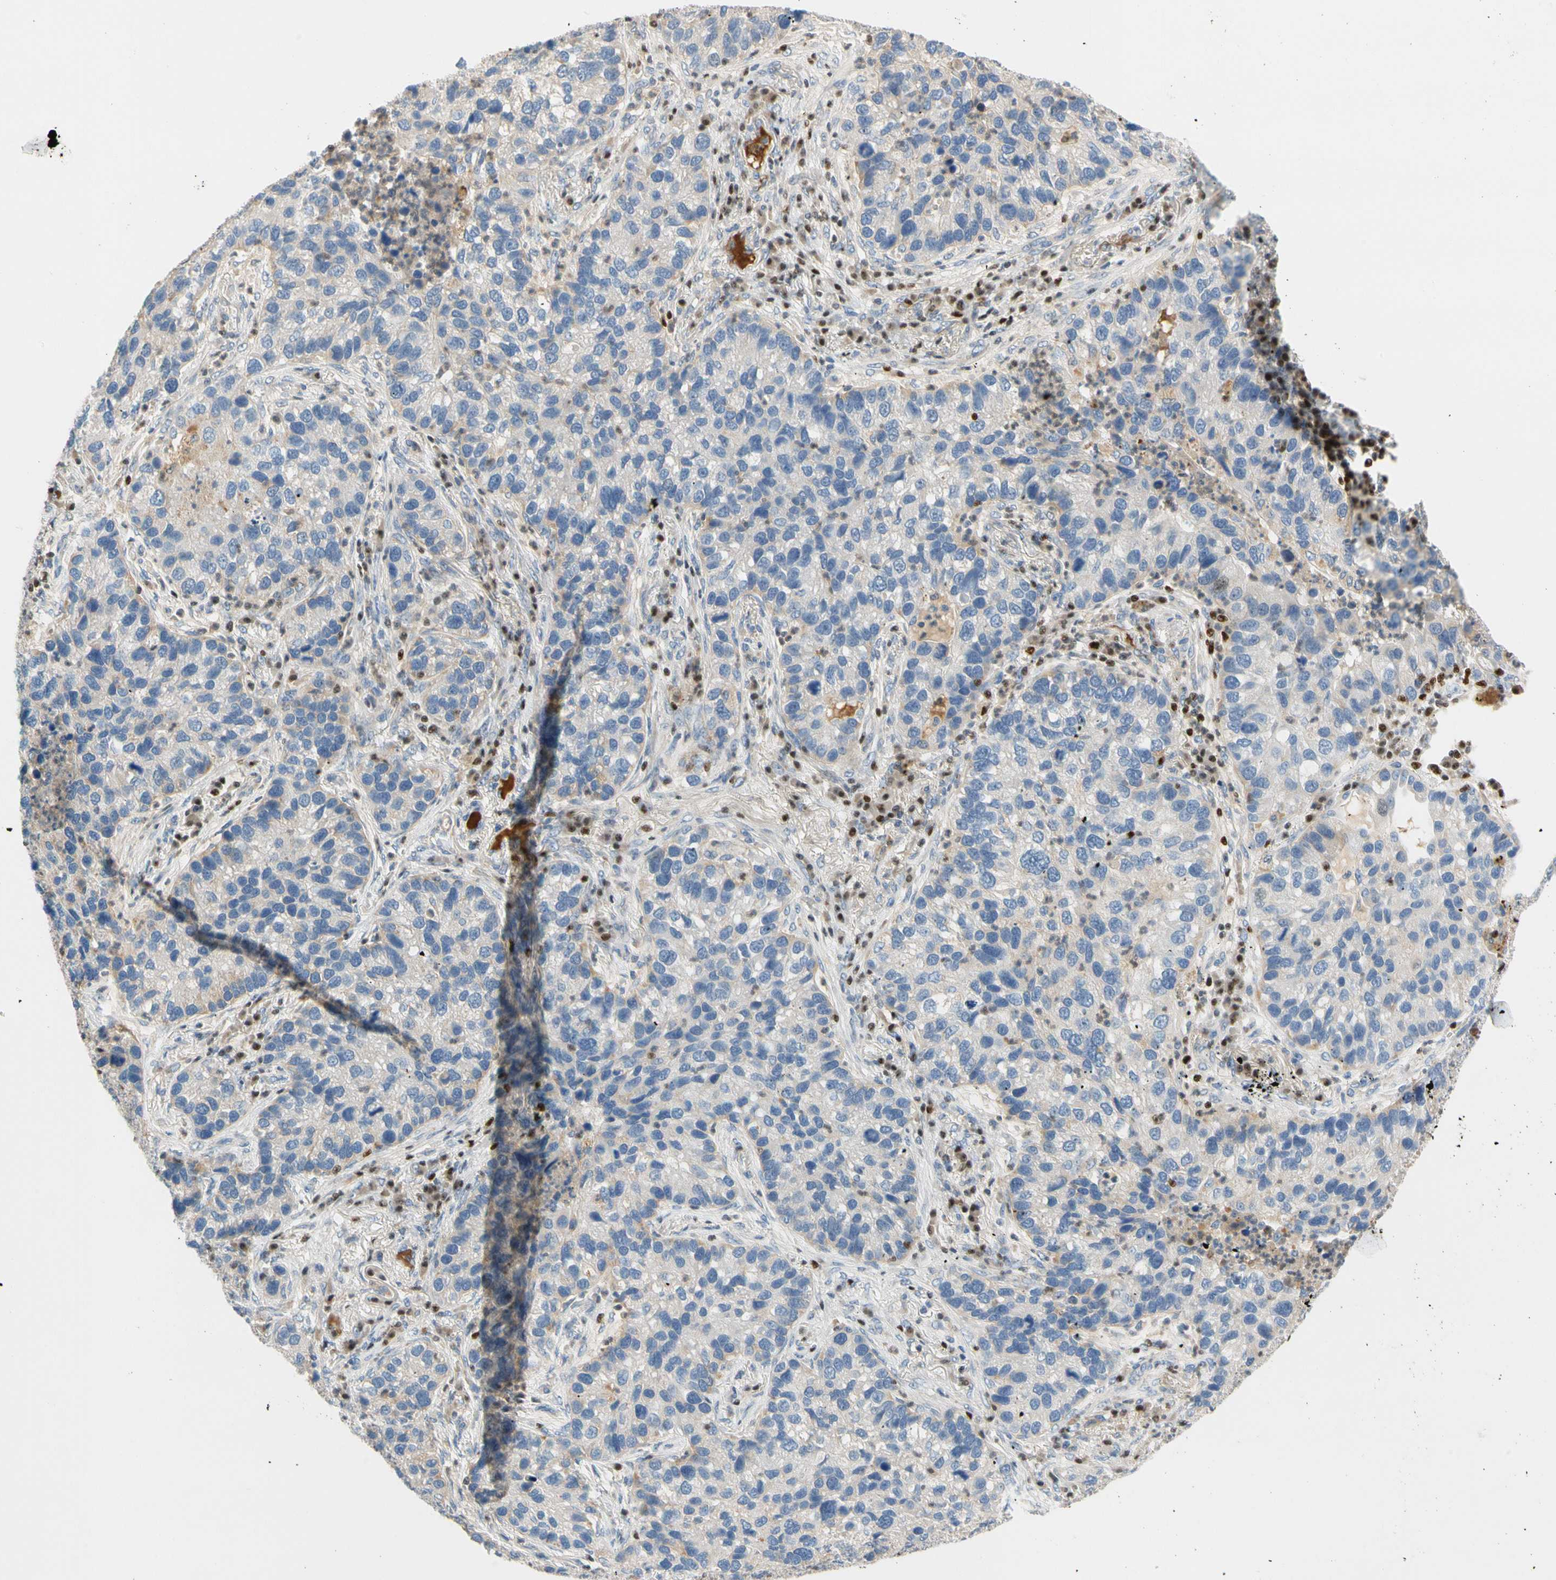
{"staining": {"intensity": "weak", "quantity": "<25%", "location": "cytoplasmic/membranous"}, "tissue": "lung cancer", "cell_type": "Tumor cells", "image_type": "cancer", "snomed": [{"axis": "morphology", "description": "Normal tissue, NOS"}, {"axis": "morphology", "description": "Adenocarcinoma, NOS"}, {"axis": "topography", "description": "Bronchus"}, {"axis": "topography", "description": "Lung"}], "caption": "Human lung cancer (adenocarcinoma) stained for a protein using immunohistochemistry demonstrates no expression in tumor cells.", "gene": "SP140", "patient": {"sex": "male", "age": 54}}